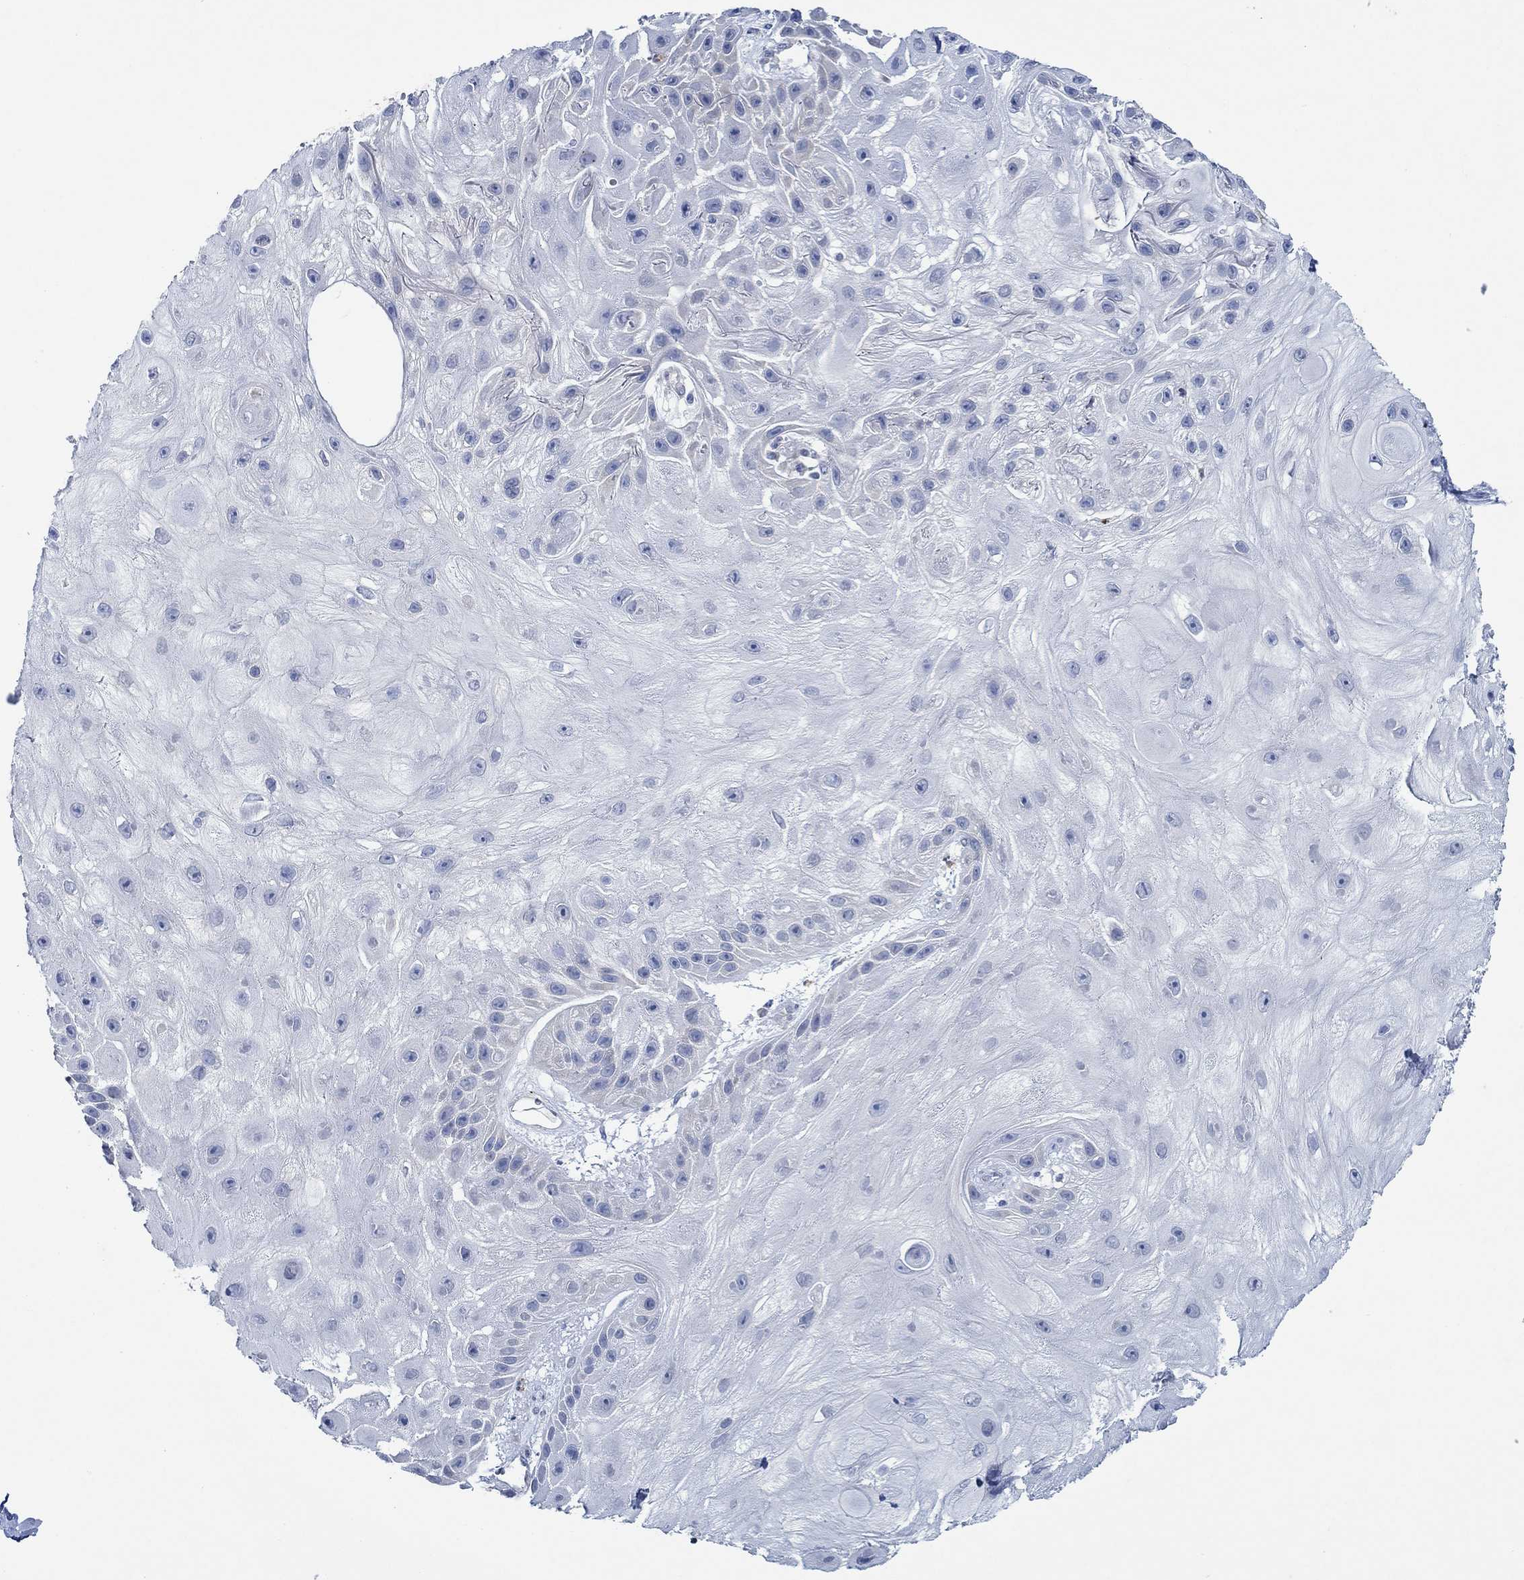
{"staining": {"intensity": "weak", "quantity": "<25%", "location": "cytoplasmic/membranous"}, "tissue": "skin cancer", "cell_type": "Tumor cells", "image_type": "cancer", "snomed": [{"axis": "morphology", "description": "Normal tissue, NOS"}, {"axis": "morphology", "description": "Squamous cell carcinoma, NOS"}, {"axis": "topography", "description": "Skin"}], "caption": "An IHC photomicrograph of squamous cell carcinoma (skin) is shown. There is no staining in tumor cells of squamous cell carcinoma (skin).", "gene": "ZNF671", "patient": {"sex": "male", "age": 79}}